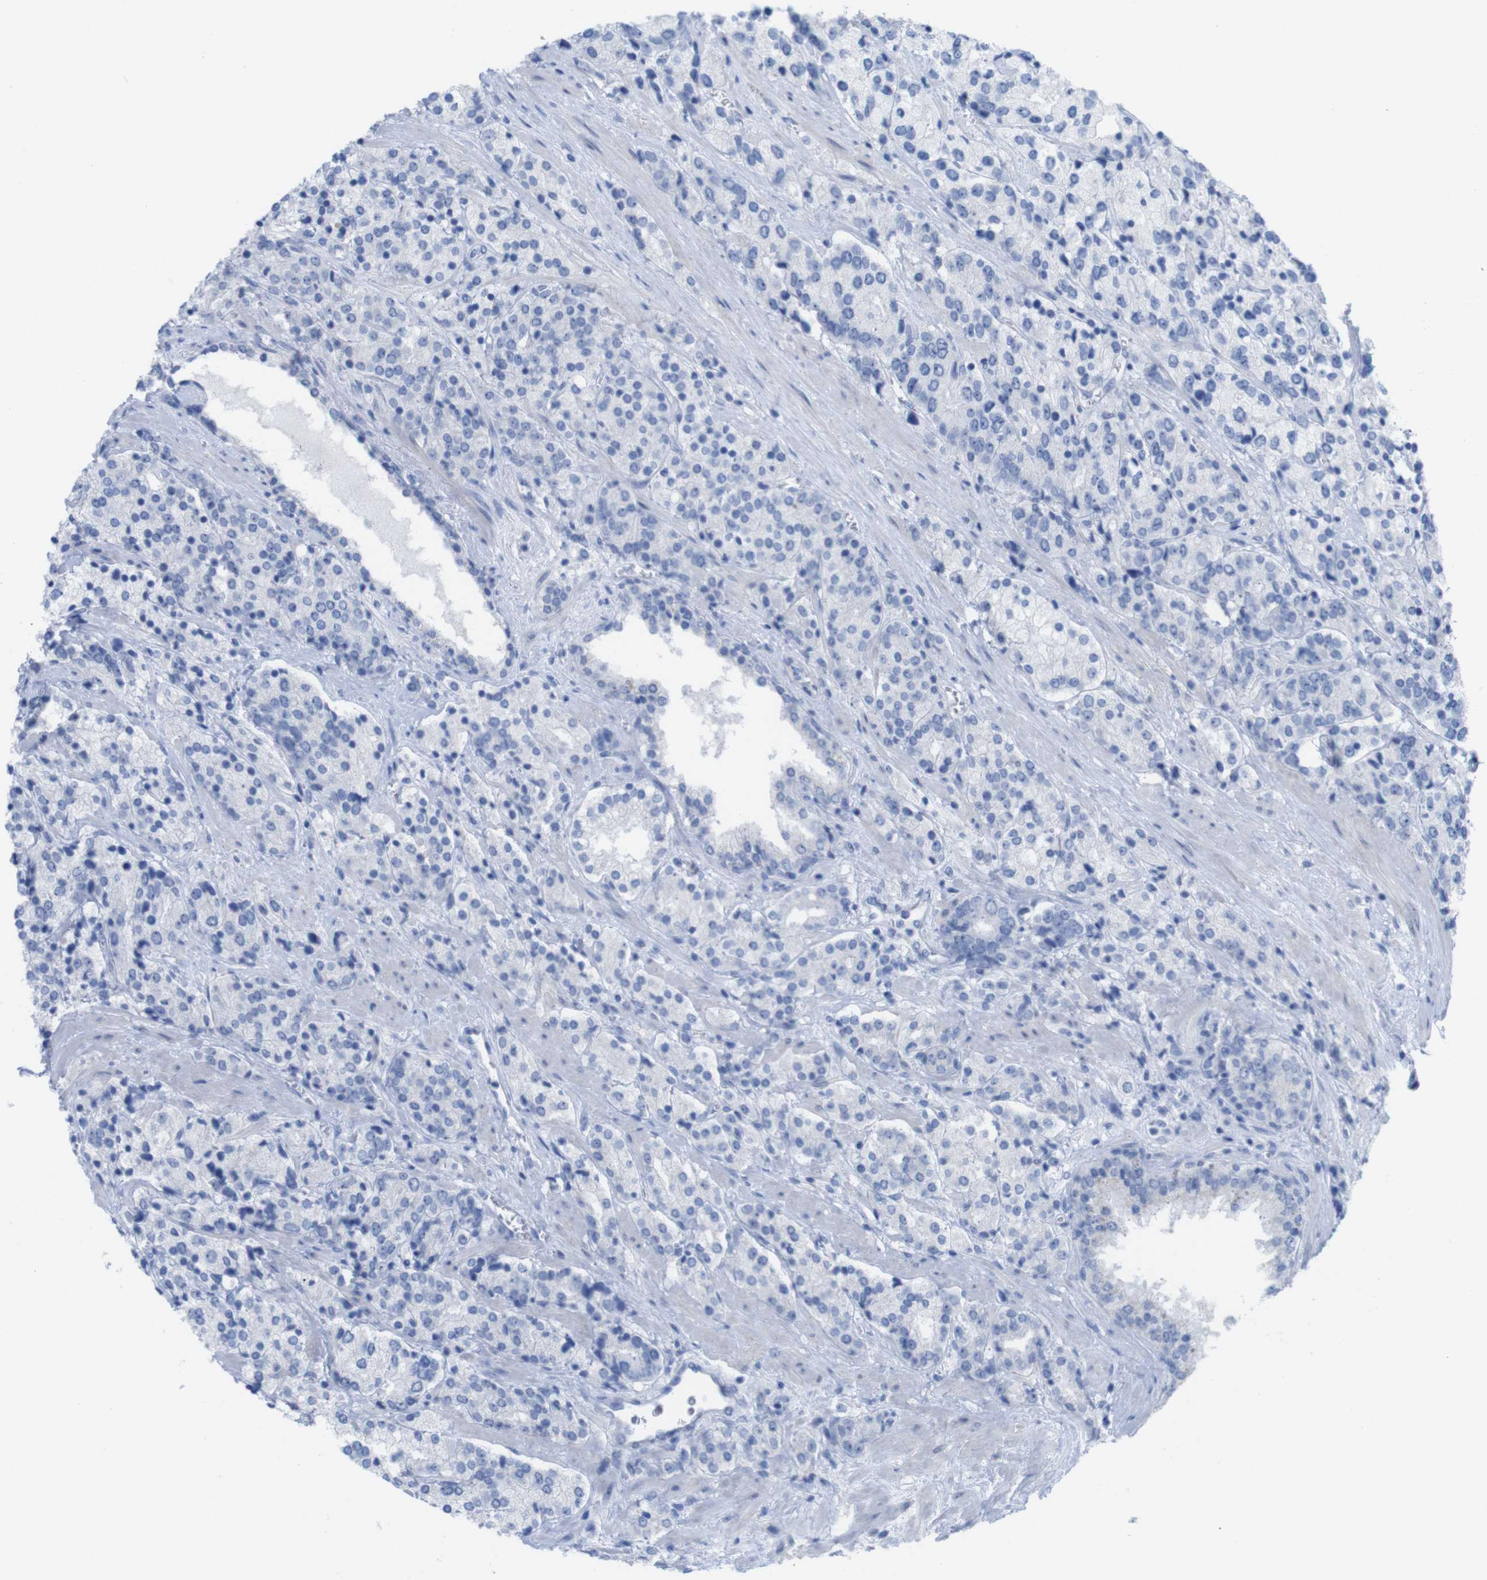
{"staining": {"intensity": "negative", "quantity": "none", "location": "none"}, "tissue": "prostate cancer", "cell_type": "Tumor cells", "image_type": "cancer", "snomed": [{"axis": "morphology", "description": "Adenocarcinoma, High grade"}, {"axis": "topography", "description": "Prostate"}], "caption": "High power microscopy image of an immunohistochemistry micrograph of prostate adenocarcinoma (high-grade), revealing no significant expression in tumor cells. The staining is performed using DAB brown chromogen with nuclei counter-stained in using hematoxylin.", "gene": "PNMA1", "patient": {"sex": "male", "age": 71}}